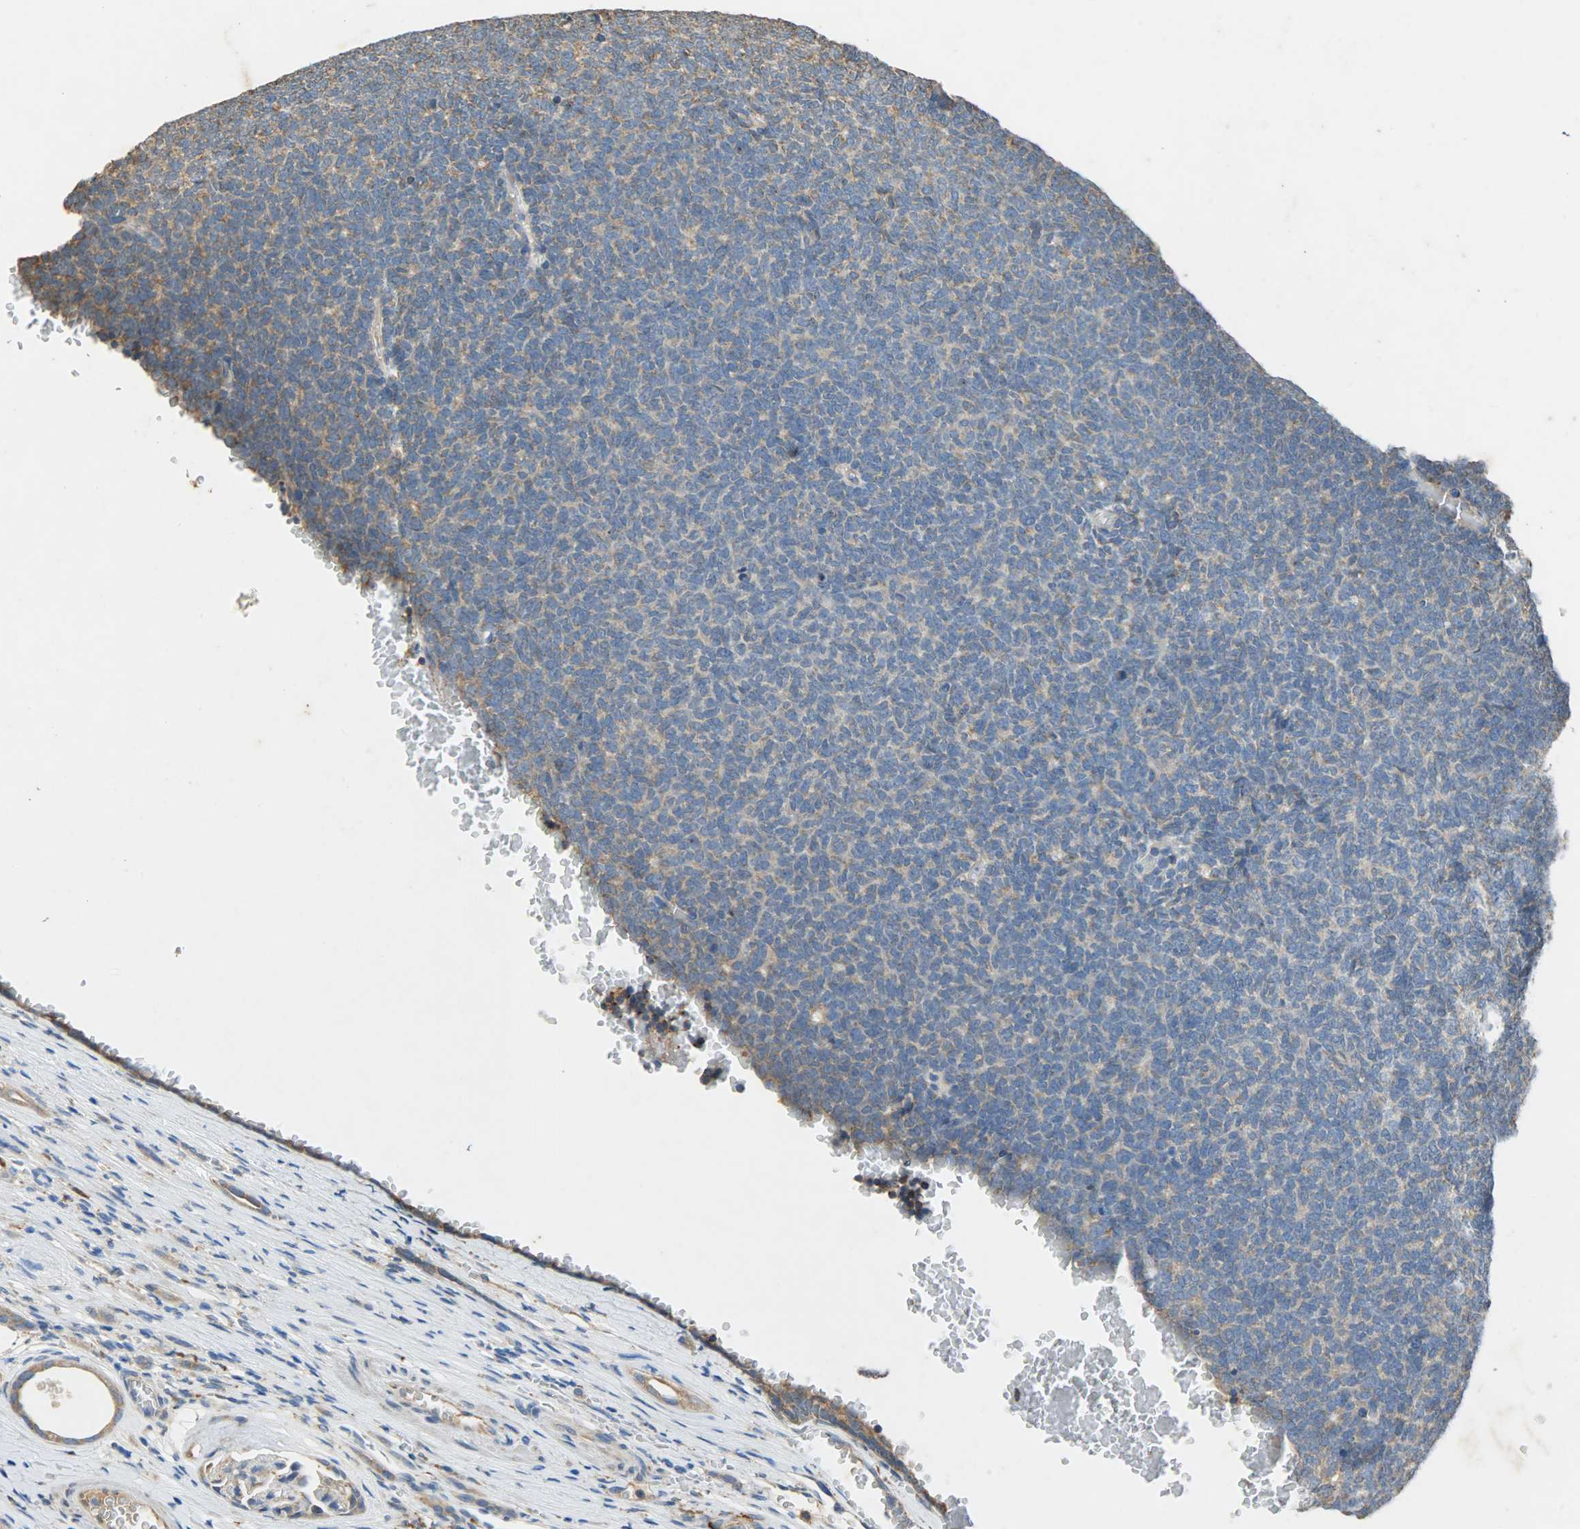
{"staining": {"intensity": "moderate", "quantity": ">75%", "location": "cytoplasmic/membranous"}, "tissue": "renal cancer", "cell_type": "Tumor cells", "image_type": "cancer", "snomed": [{"axis": "morphology", "description": "Neoplasm, malignant, NOS"}, {"axis": "topography", "description": "Kidney"}], "caption": "Human renal cancer (neoplasm (malignant)) stained for a protein (brown) exhibits moderate cytoplasmic/membranous positive positivity in approximately >75% of tumor cells.", "gene": "HSPA5", "patient": {"sex": "male", "age": 28}}